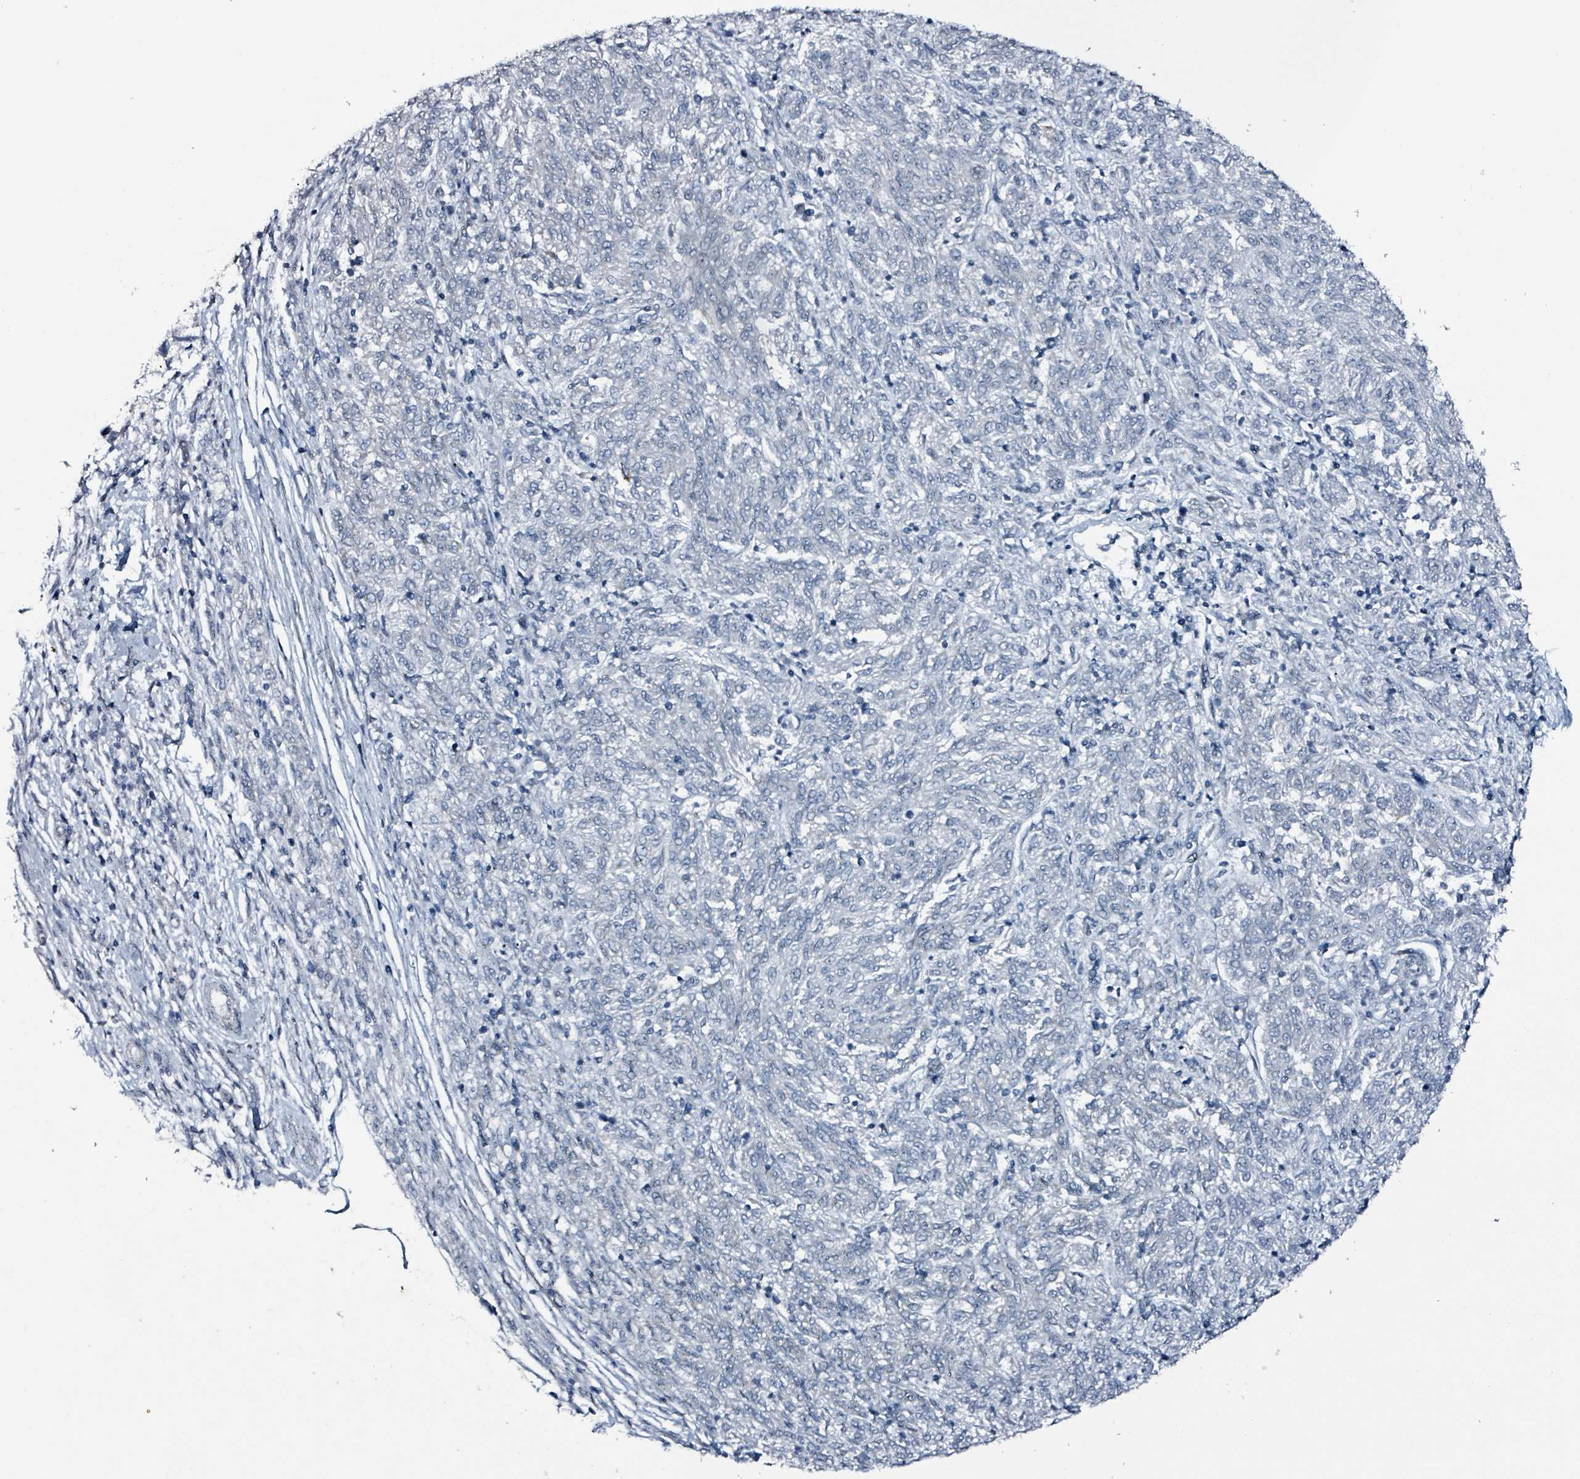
{"staining": {"intensity": "negative", "quantity": "none", "location": "none"}, "tissue": "melanoma", "cell_type": "Tumor cells", "image_type": "cancer", "snomed": [{"axis": "morphology", "description": "Malignant melanoma, NOS"}, {"axis": "topography", "description": "Skin"}], "caption": "A high-resolution histopathology image shows immunohistochemistry staining of melanoma, which demonstrates no significant staining in tumor cells. The staining is performed using DAB brown chromogen with nuclei counter-stained in using hematoxylin.", "gene": "CA9", "patient": {"sex": "female", "age": 72}}